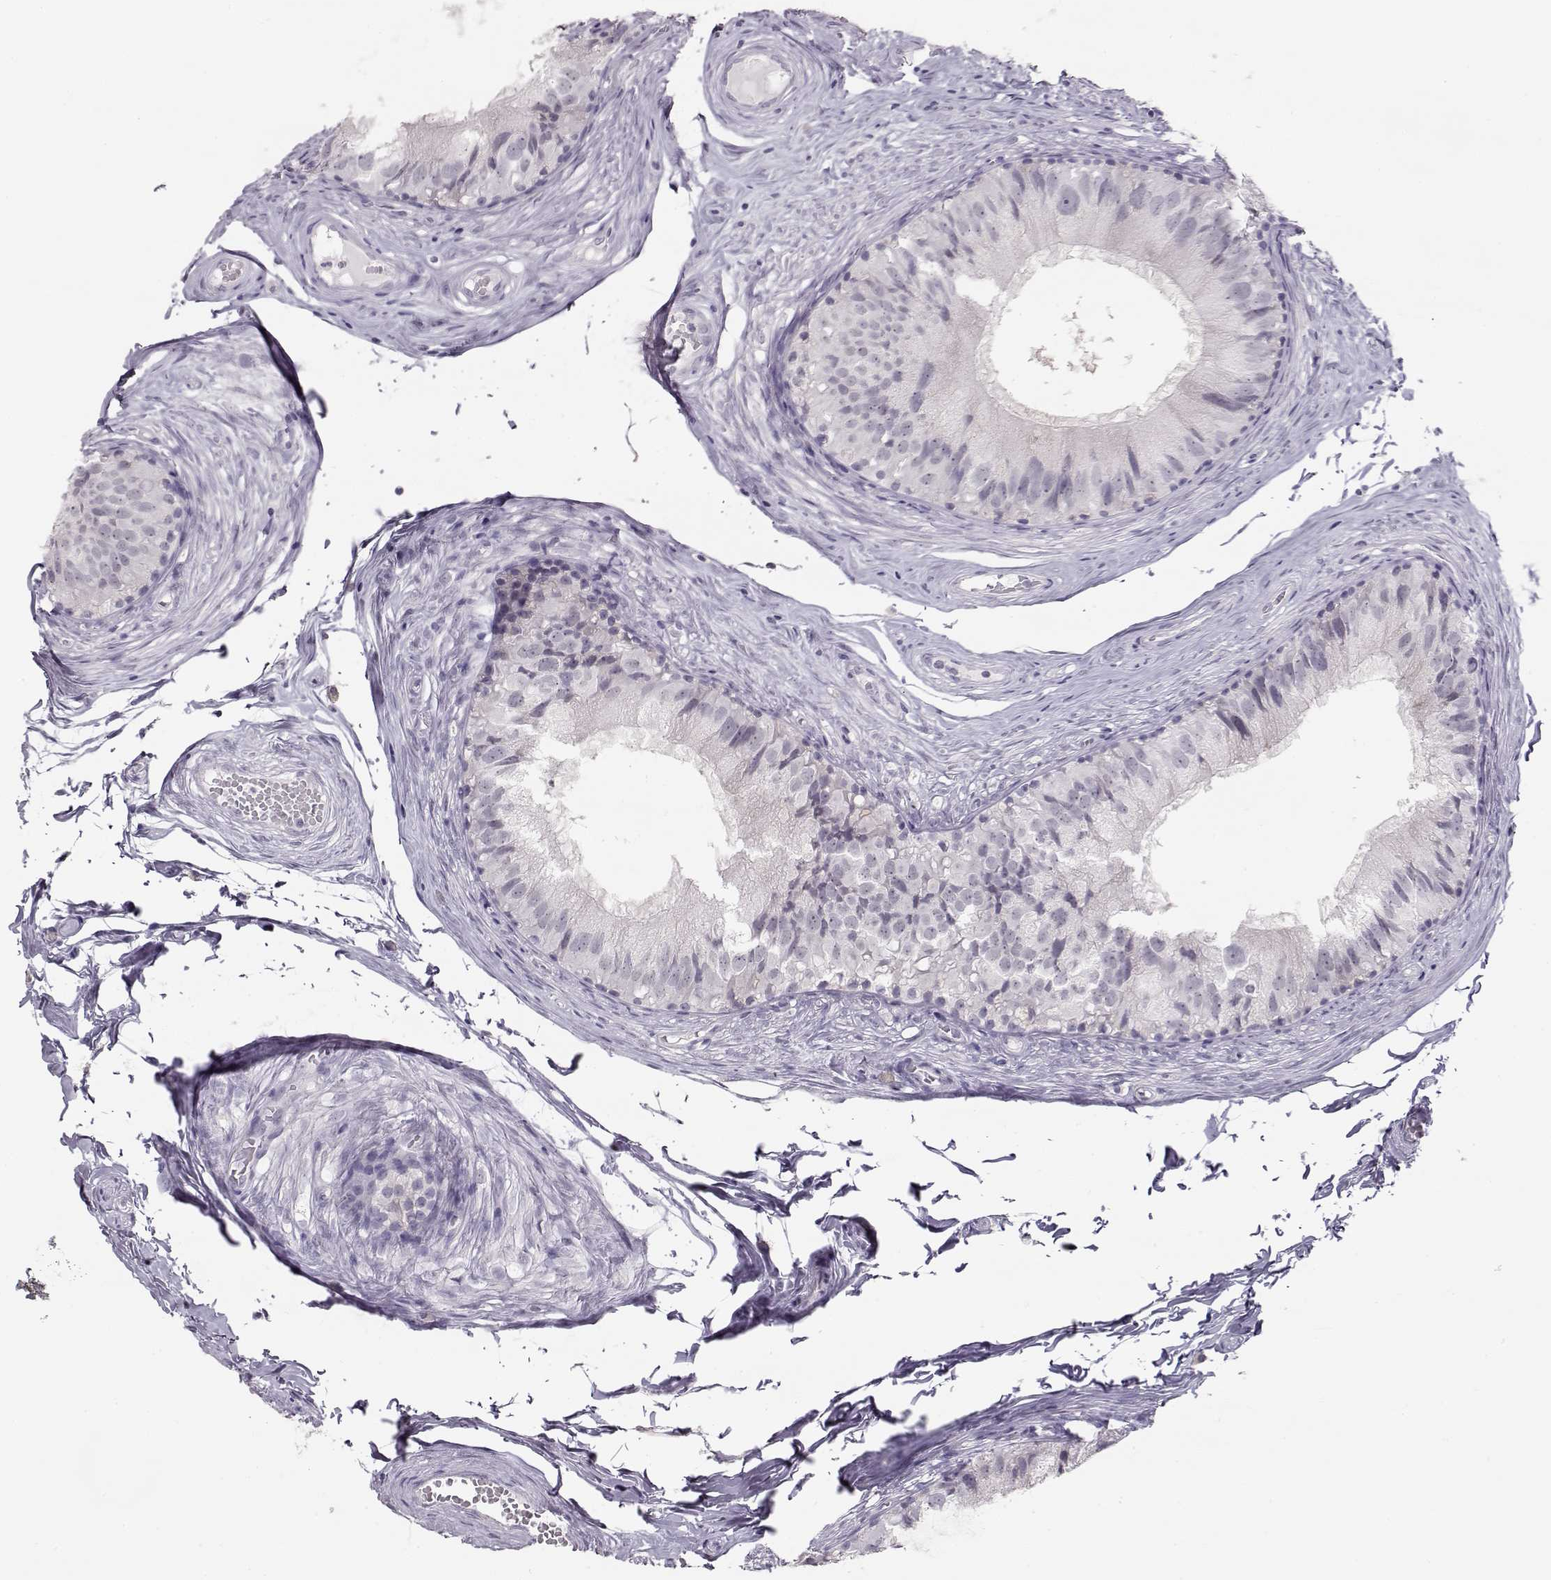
{"staining": {"intensity": "negative", "quantity": "none", "location": "none"}, "tissue": "epididymis", "cell_type": "Glandular cells", "image_type": "normal", "snomed": [{"axis": "morphology", "description": "Normal tissue, NOS"}, {"axis": "topography", "description": "Epididymis"}], "caption": "IHC image of unremarkable epididymis stained for a protein (brown), which exhibits no expression in glandular cells.", "gene": "IMPG1", "patient": {"sex": "male", "age": 45}}